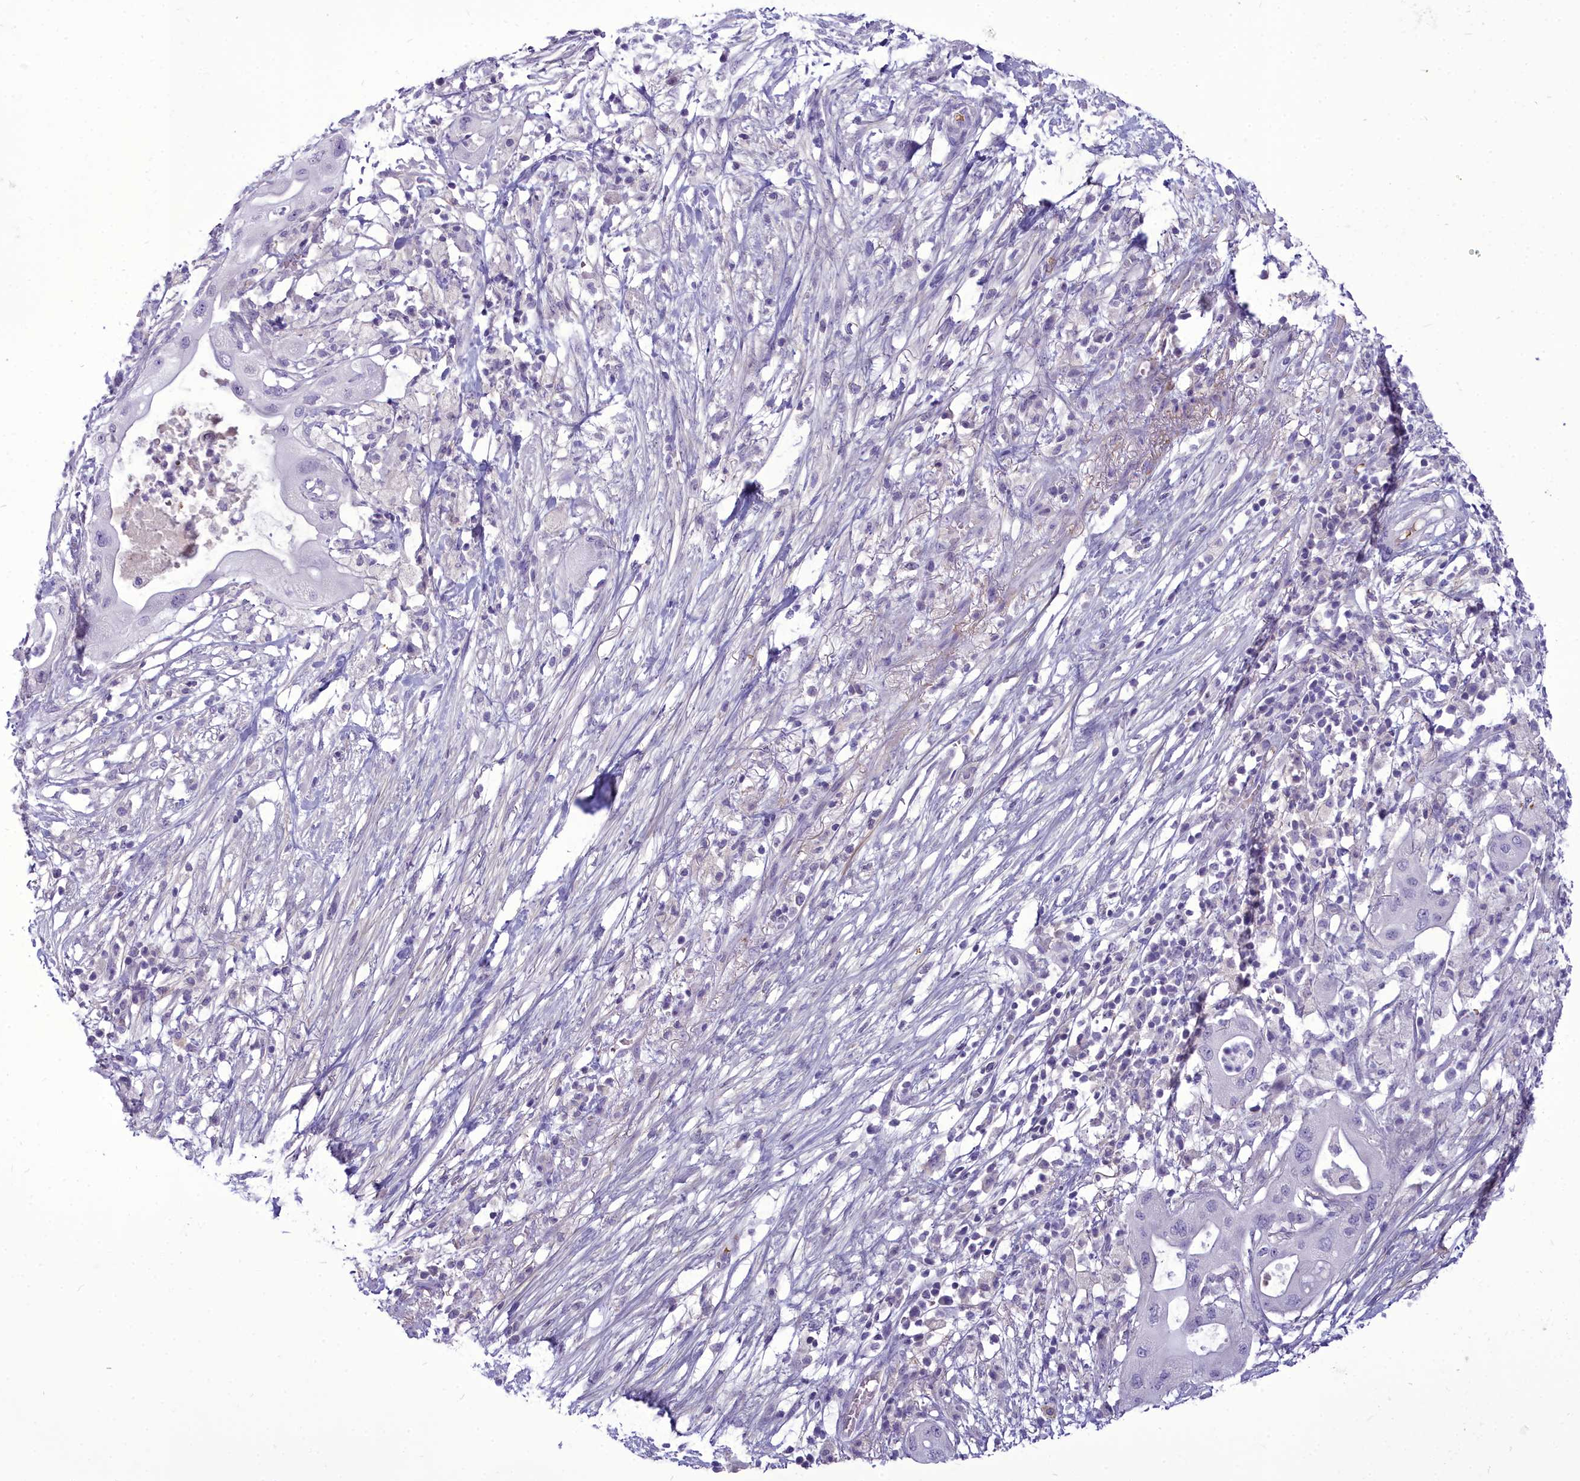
{"staining": {"intensity": "moderate", "quantity": "<25%", "location": "cytoplasmic/membranous"}, "tissue": "pancreatic cancer", "cell_type": "Tumor cells", "image_type": "cancer", "snomed": [{"axis": "morphology", "description": "Adenocarcinoma, NOS"}, {"axis": "topography", "description": "Pancreas"}], "caption": "Moderate cytoplasmic/membranous expression is present in about <25% of tumor cells in adenocarcinoma (pancreatic). (DAB = brown stain, brightfield microscopy at high magnification).", "gene": "OSTN", "patient": {"sex": "male", "age": 68}}